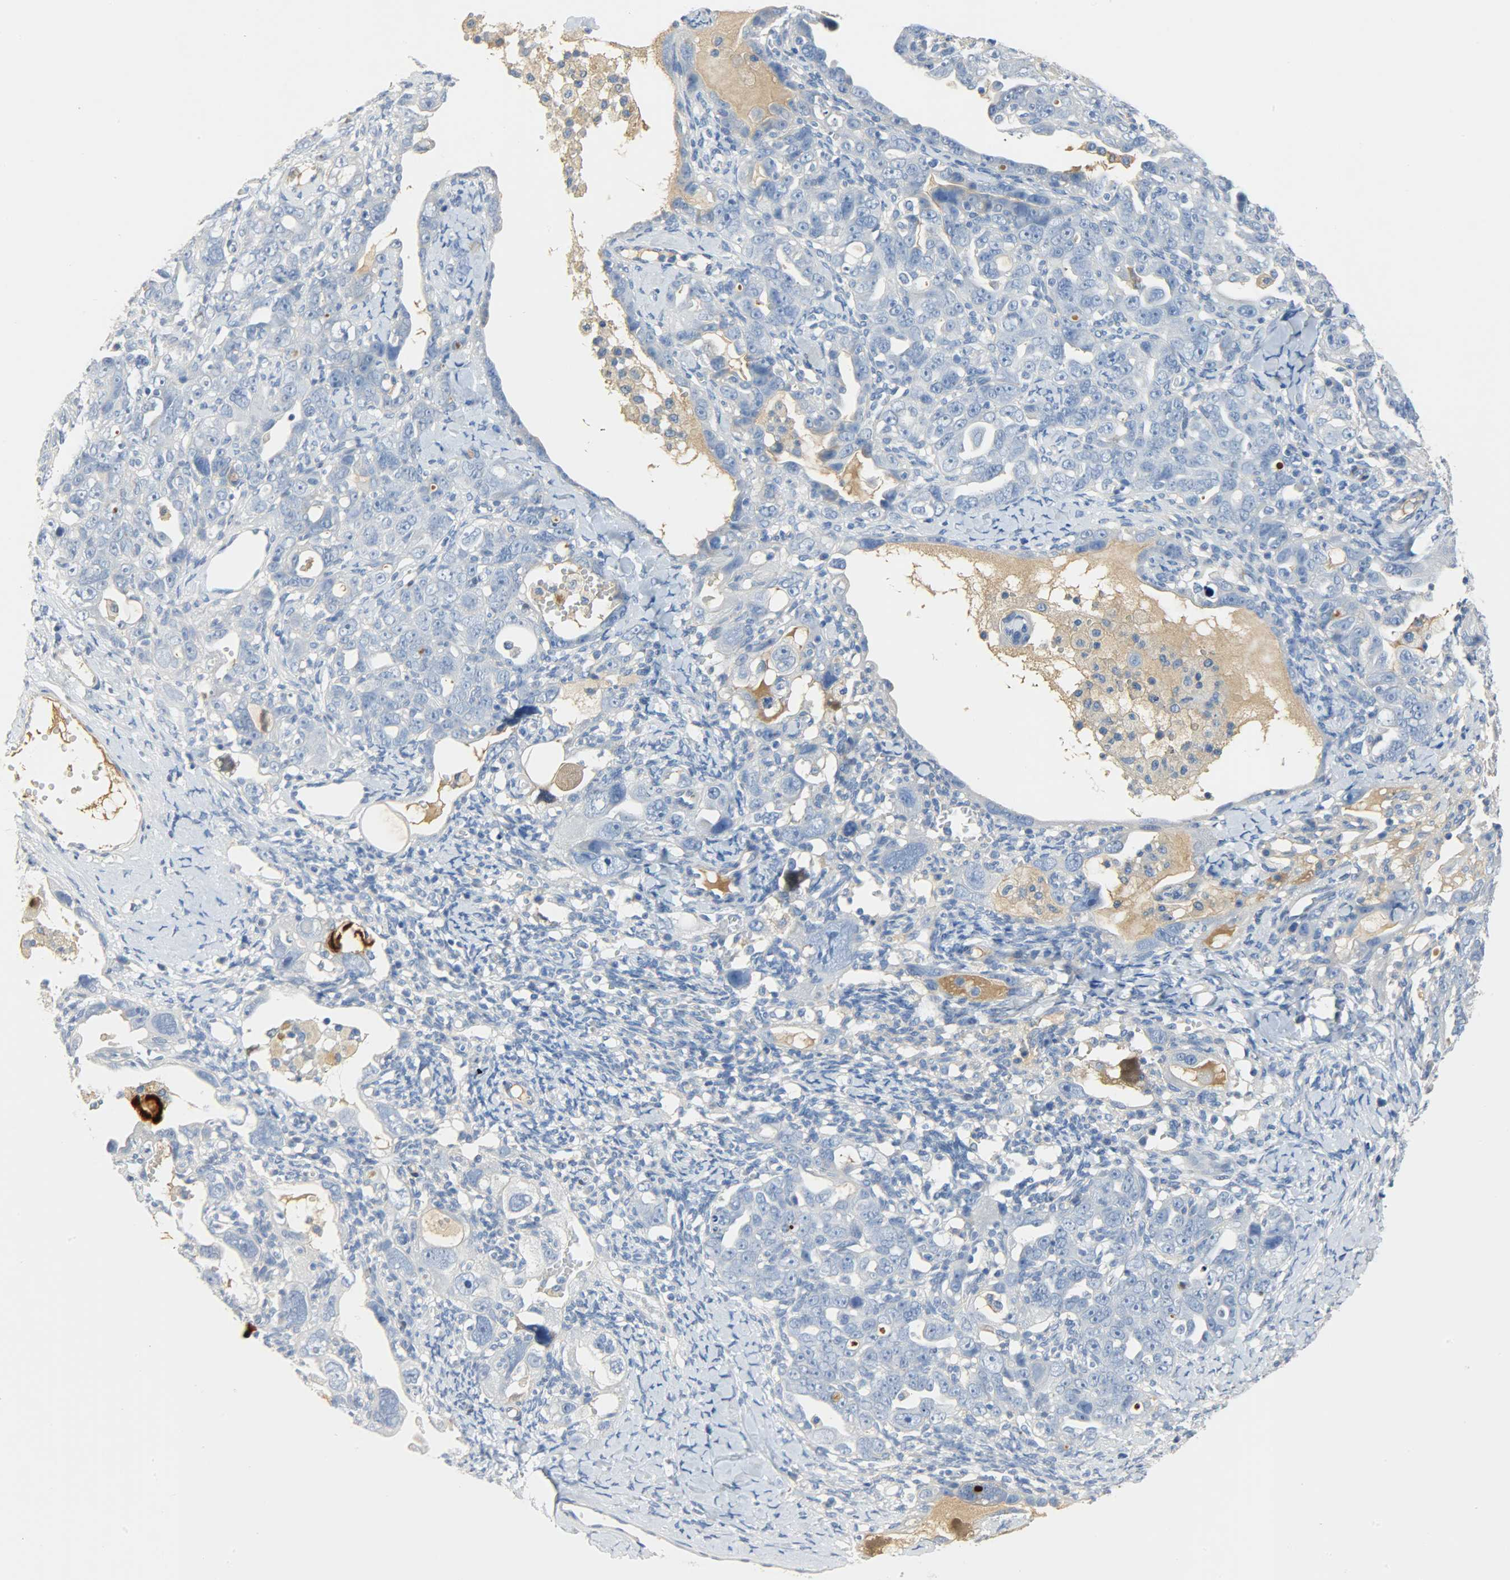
{"staining": {"intensity": "negative", "quantity": "none", "location": "none"}, "tissue": "ovarian cancer", "cell_type": "Tumor cells", "image_type": "cancer", "snomed": [{"axis": "morphology", "description": "Cystadenocarcinoma, serous, NOS"}, {"axis": "topography", "description": "Ovary"}], "caption": "This is an IHC histopathology image of ovarian cancer. There is no staining in tumor cells.", "gene": "CRP", "patient": {"sex": "female", "age": 66}}